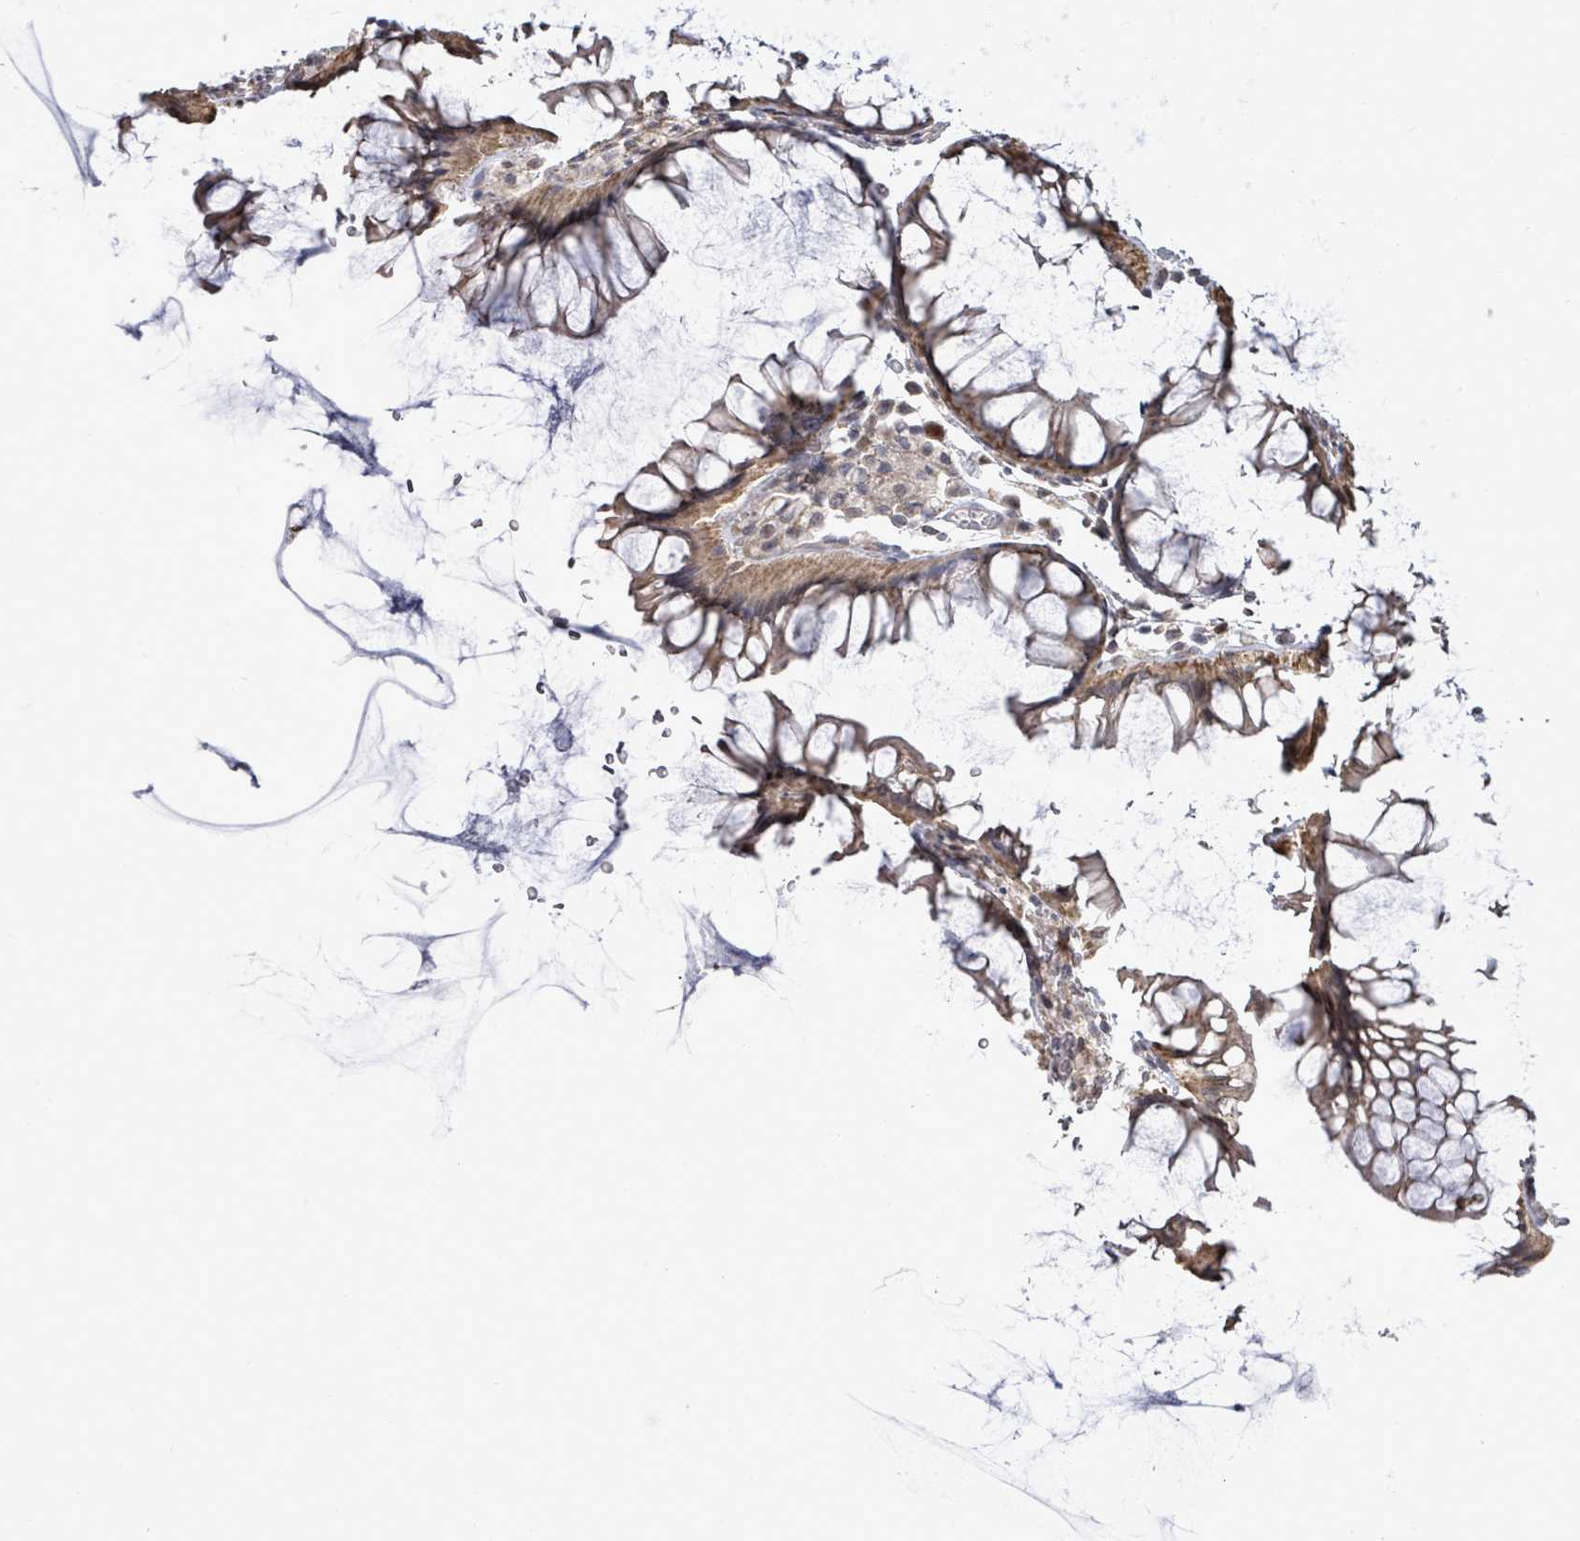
{"staining": {"intensity": "weak", "quantity": "25%-75%", "location": "cytoplasmic/membranous"}, "tissue": "colon", "cell_type": "Endothelial cells", "image_type": "normal", "snomed": [{"axis": "morphology", "description": "Normal tissue, NOS"}, {"axis": "topography", "description": "Colon"}], "caption": "Weak cytoplasmic/membranous positivity is seen in approximately 25%-75% of endothelial cells in benign colon.", "gene": "PAPSS1", "patient": {"sex": "female", "age": 82}}